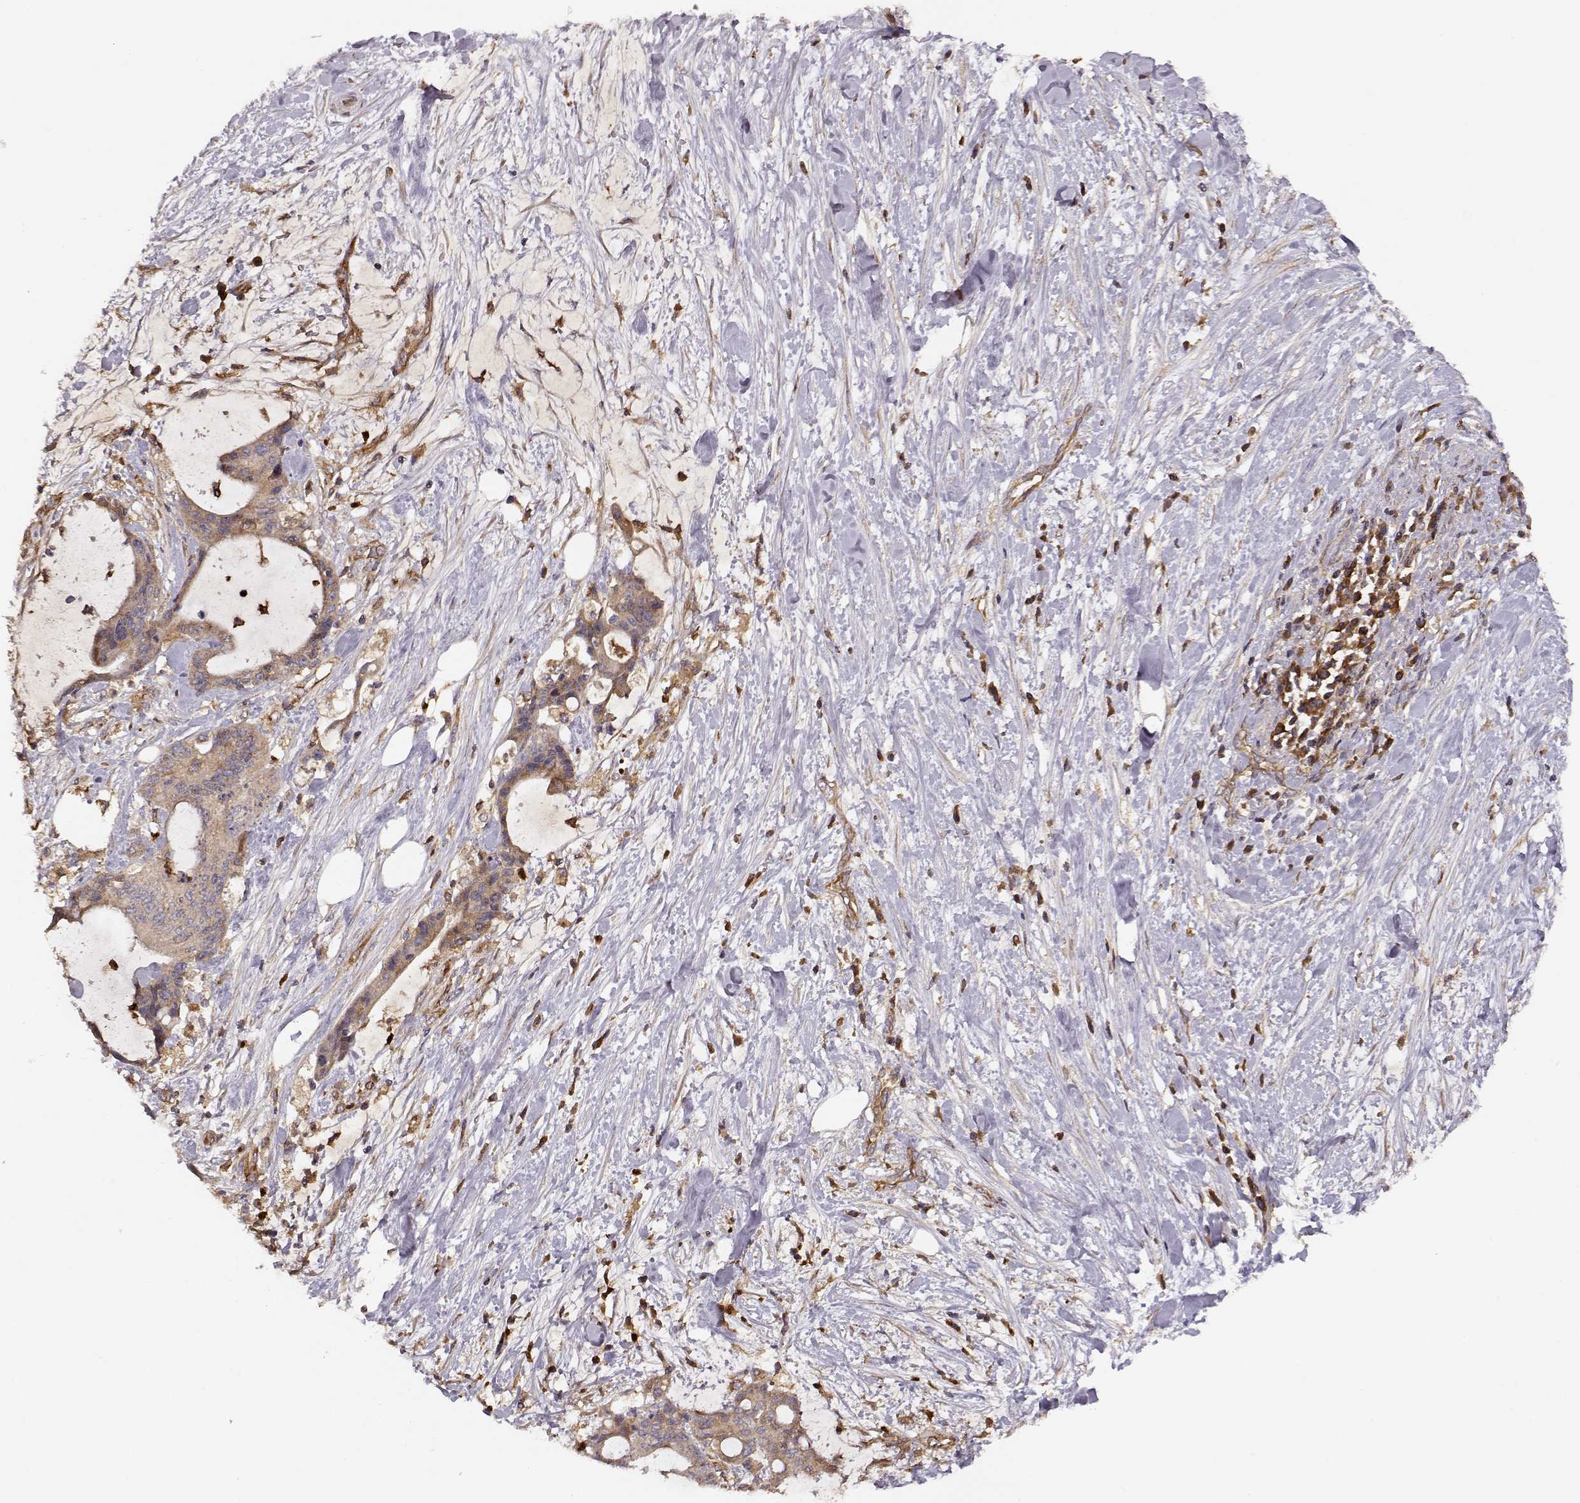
{"staining": {"intensity": "weak", "quantity": ">75%", "location": "cytoplasmic/membranous"}, "tissue": "liver cancer", "cell_type": "Tumor cells", "image_type": "cancer", "snomed": [{"axis": "morphology", "description": "Cholangiocarcinoma"}, {"axis": "topography", "description": "Liver"}], "caption": "High-magnification brightfield microscopy of liver cancer (cholangiocarcinoma) stained with DAB (brown) and counterstained with hematoxylin (blue). tumor cells exhibit weak cytoplasmic/membranous staining is identified in approximately>75% of cells.", "gene": "ARHGEF2", "patient": {"sex": "female", "age": 73}}